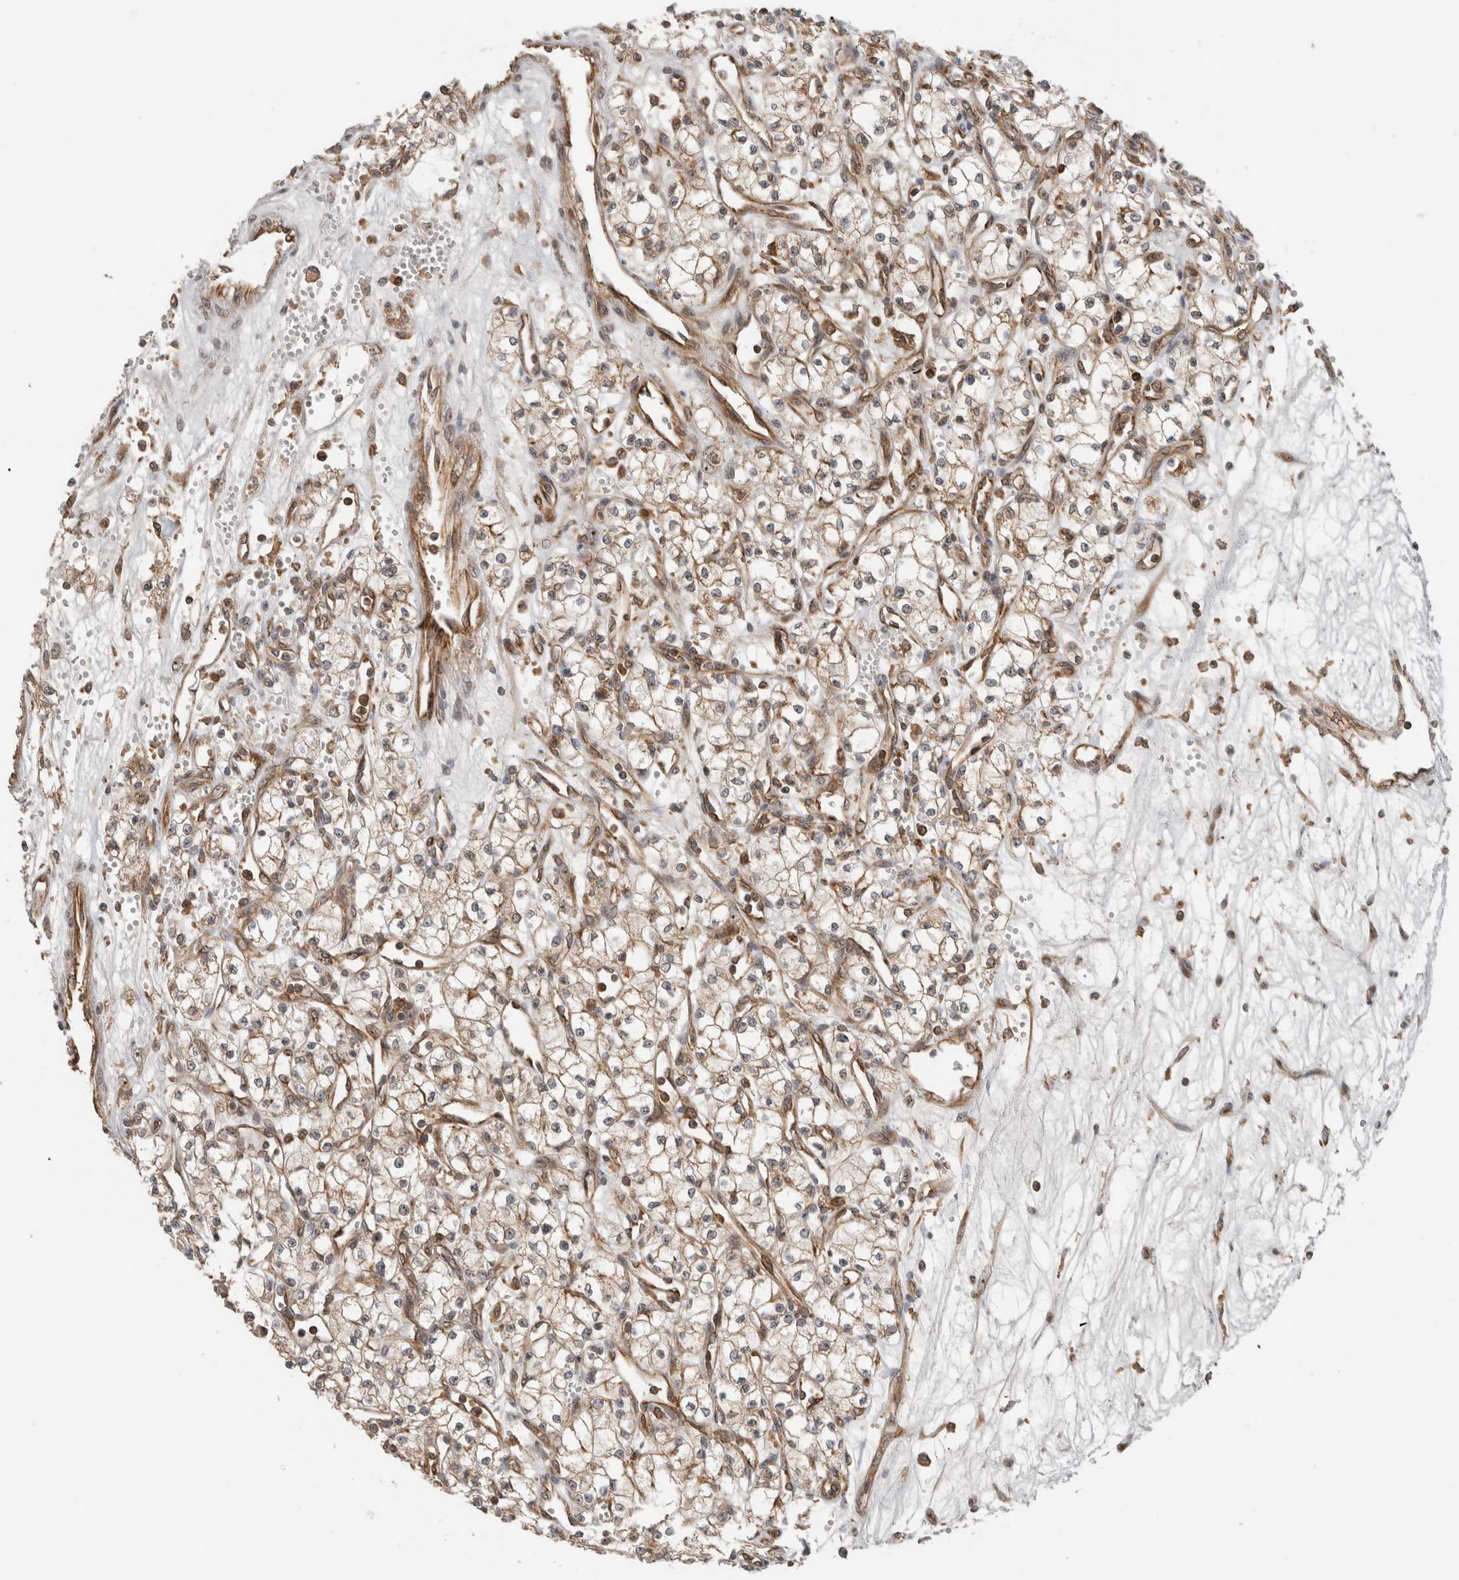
{"staining": {"intensity": "negative", "quantity": "none", "location": "none"}, "tissue": "renal cancer", "cell_type": "Tumor cells", "image_type": "cancer", "snomed": [{"axis": "morphology", "description": "Adenocarcinoma, NOS"}, {"axis": "topography", "description": "Kidney"}], "caption": "Renal cancer stained for a protein using IHC shows no expression tumor cells.", "gene": "WASF2", "patient": {"sex": "male", "age": 59}}